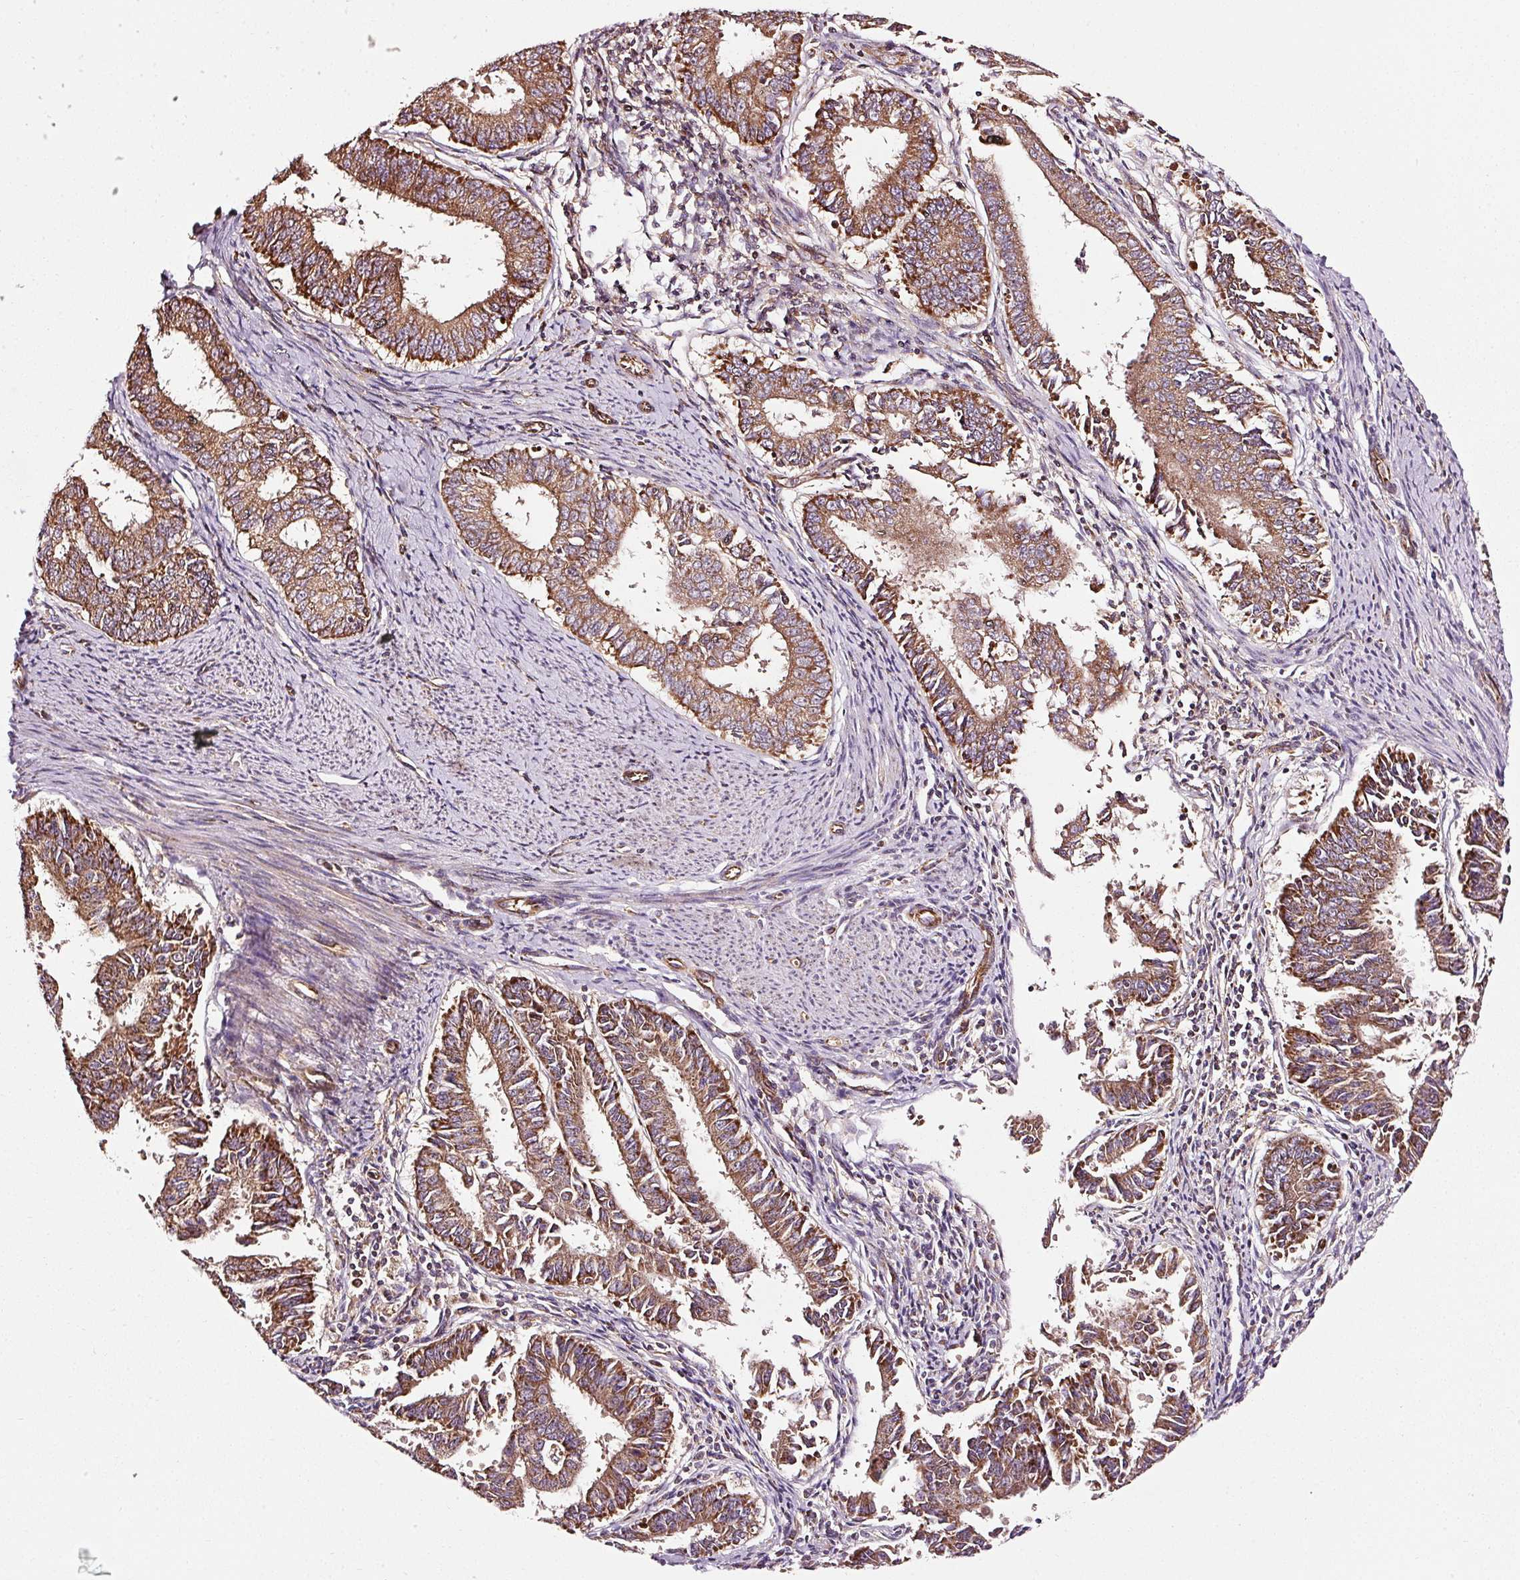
{"staining": {"intensity": "strong", "quantity": ">75%", "location": "cytoplasmic/membranous"}, "tissue": "endometrial cancer", "cell_type": "Tumor cells", "image_type": "cancer", "snomed": [{"axis": "morphology", "description": "Adenocarcinoma, NOS"}, {"axis": "topography", "description": "Endometrium"}], "caption": "The image reveals staining of endometrial cancer (adenocarcinoma), revealing strong cytoplasmic/membranous protein positivity (brown color) within tumor cells. The staining was performed using DAB (3,3'-diaminobenzidine), with brown indicating positive protein expression. Nuclei are stained blue with hematoxylin.", "gene": "ISCU", "patient": {"sex": "female", "age": 73}}